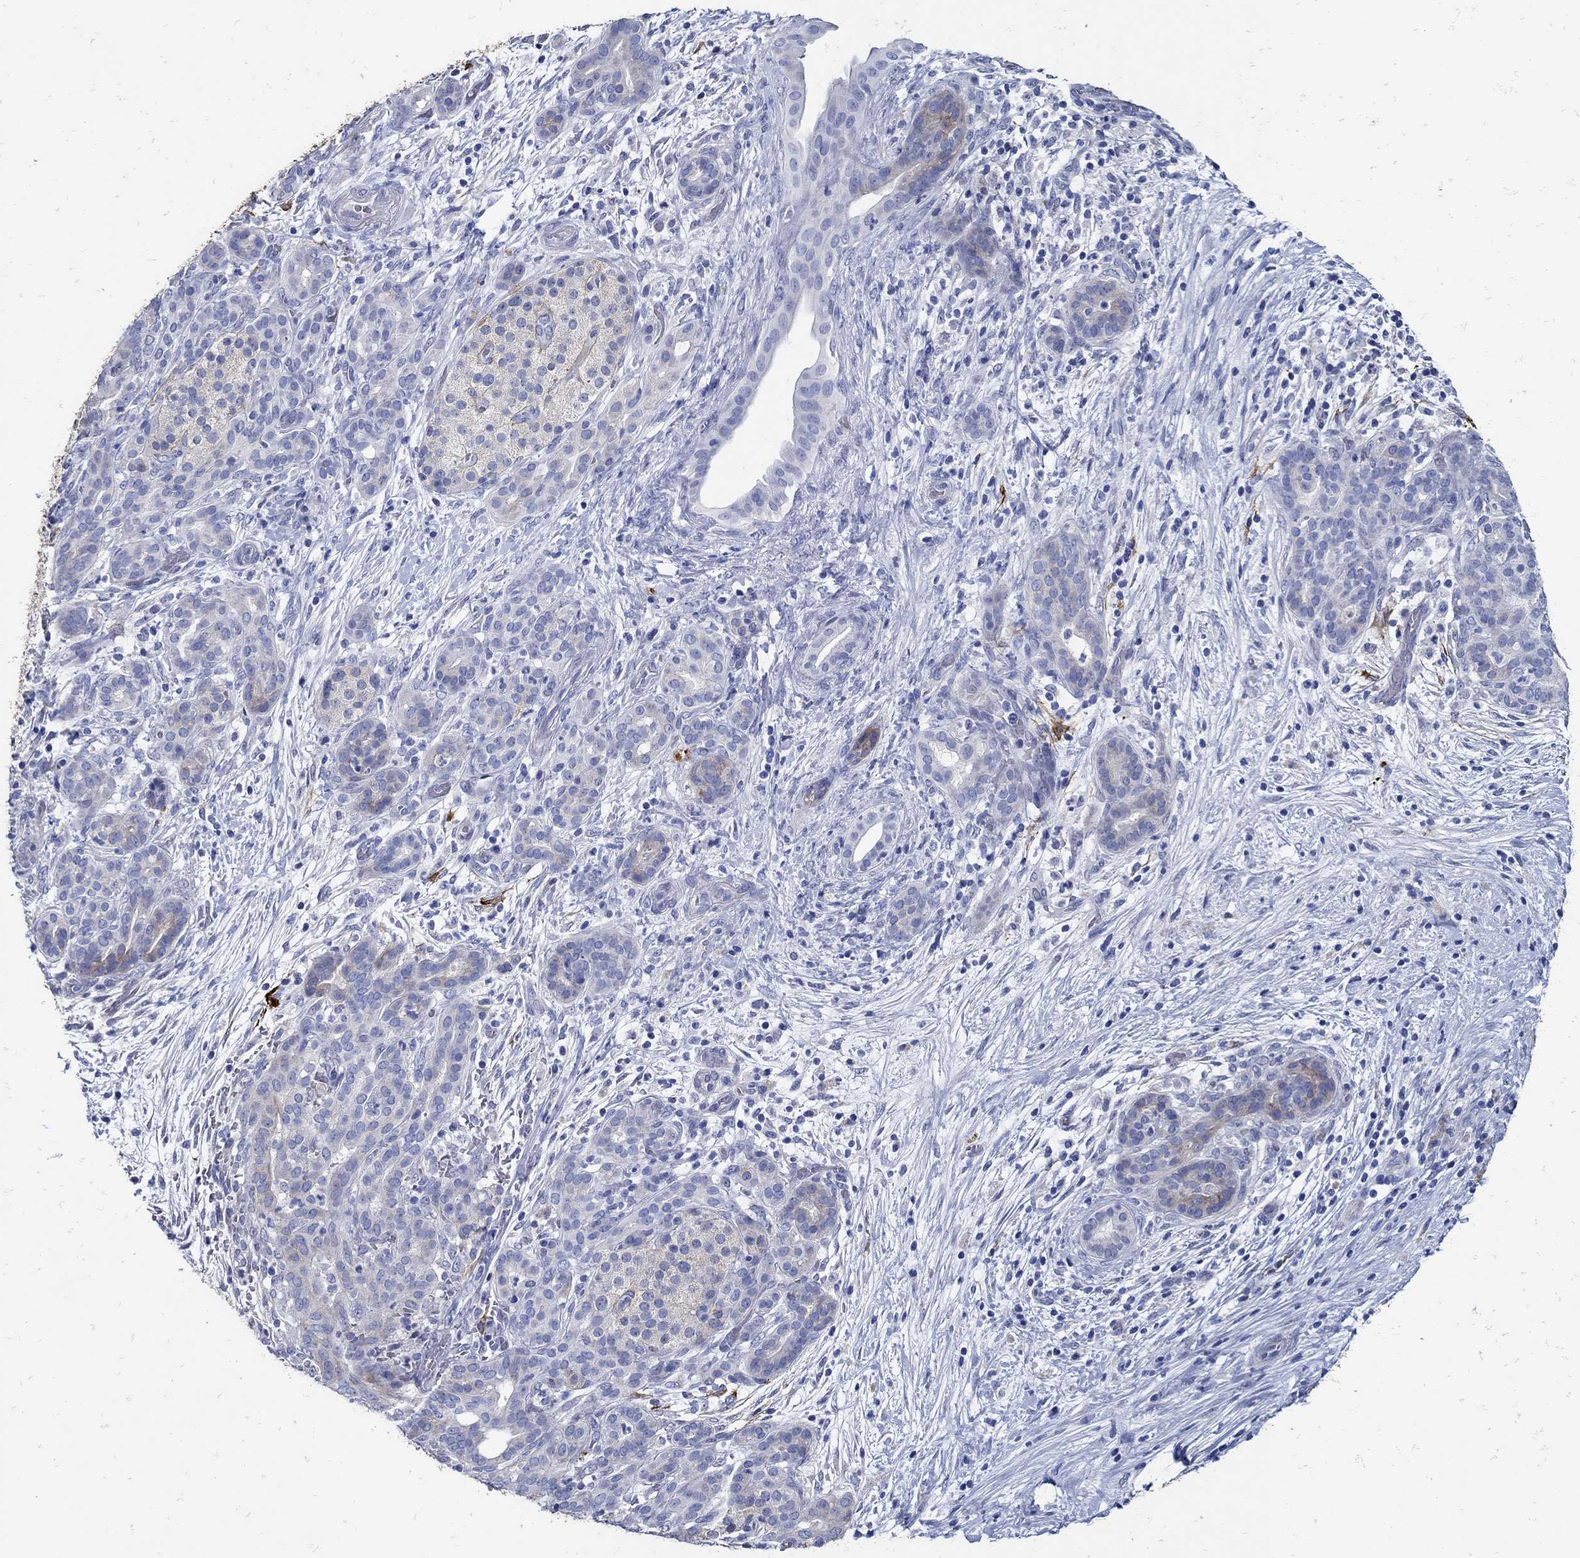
{"staining": {"intensity": "weak", "quantity": "<25%", "location": "cytoplasmic/membranous"}, "tissue": "pancreatic cancer", "cell_type": "Tumor cells", "image_type": "cancer", "snomed": [{"axis": "morphology", "description": "Adenocarcinoma, NOS"}, {"axis": "topography", "description": "Pancreas"}], "caption": "Photomicrograph shows no significant protein expression in tumor cells of pancreatic adenocarcinoma.", "gene": "NOS1", "patient": {"sex": "male", "age": 44}}